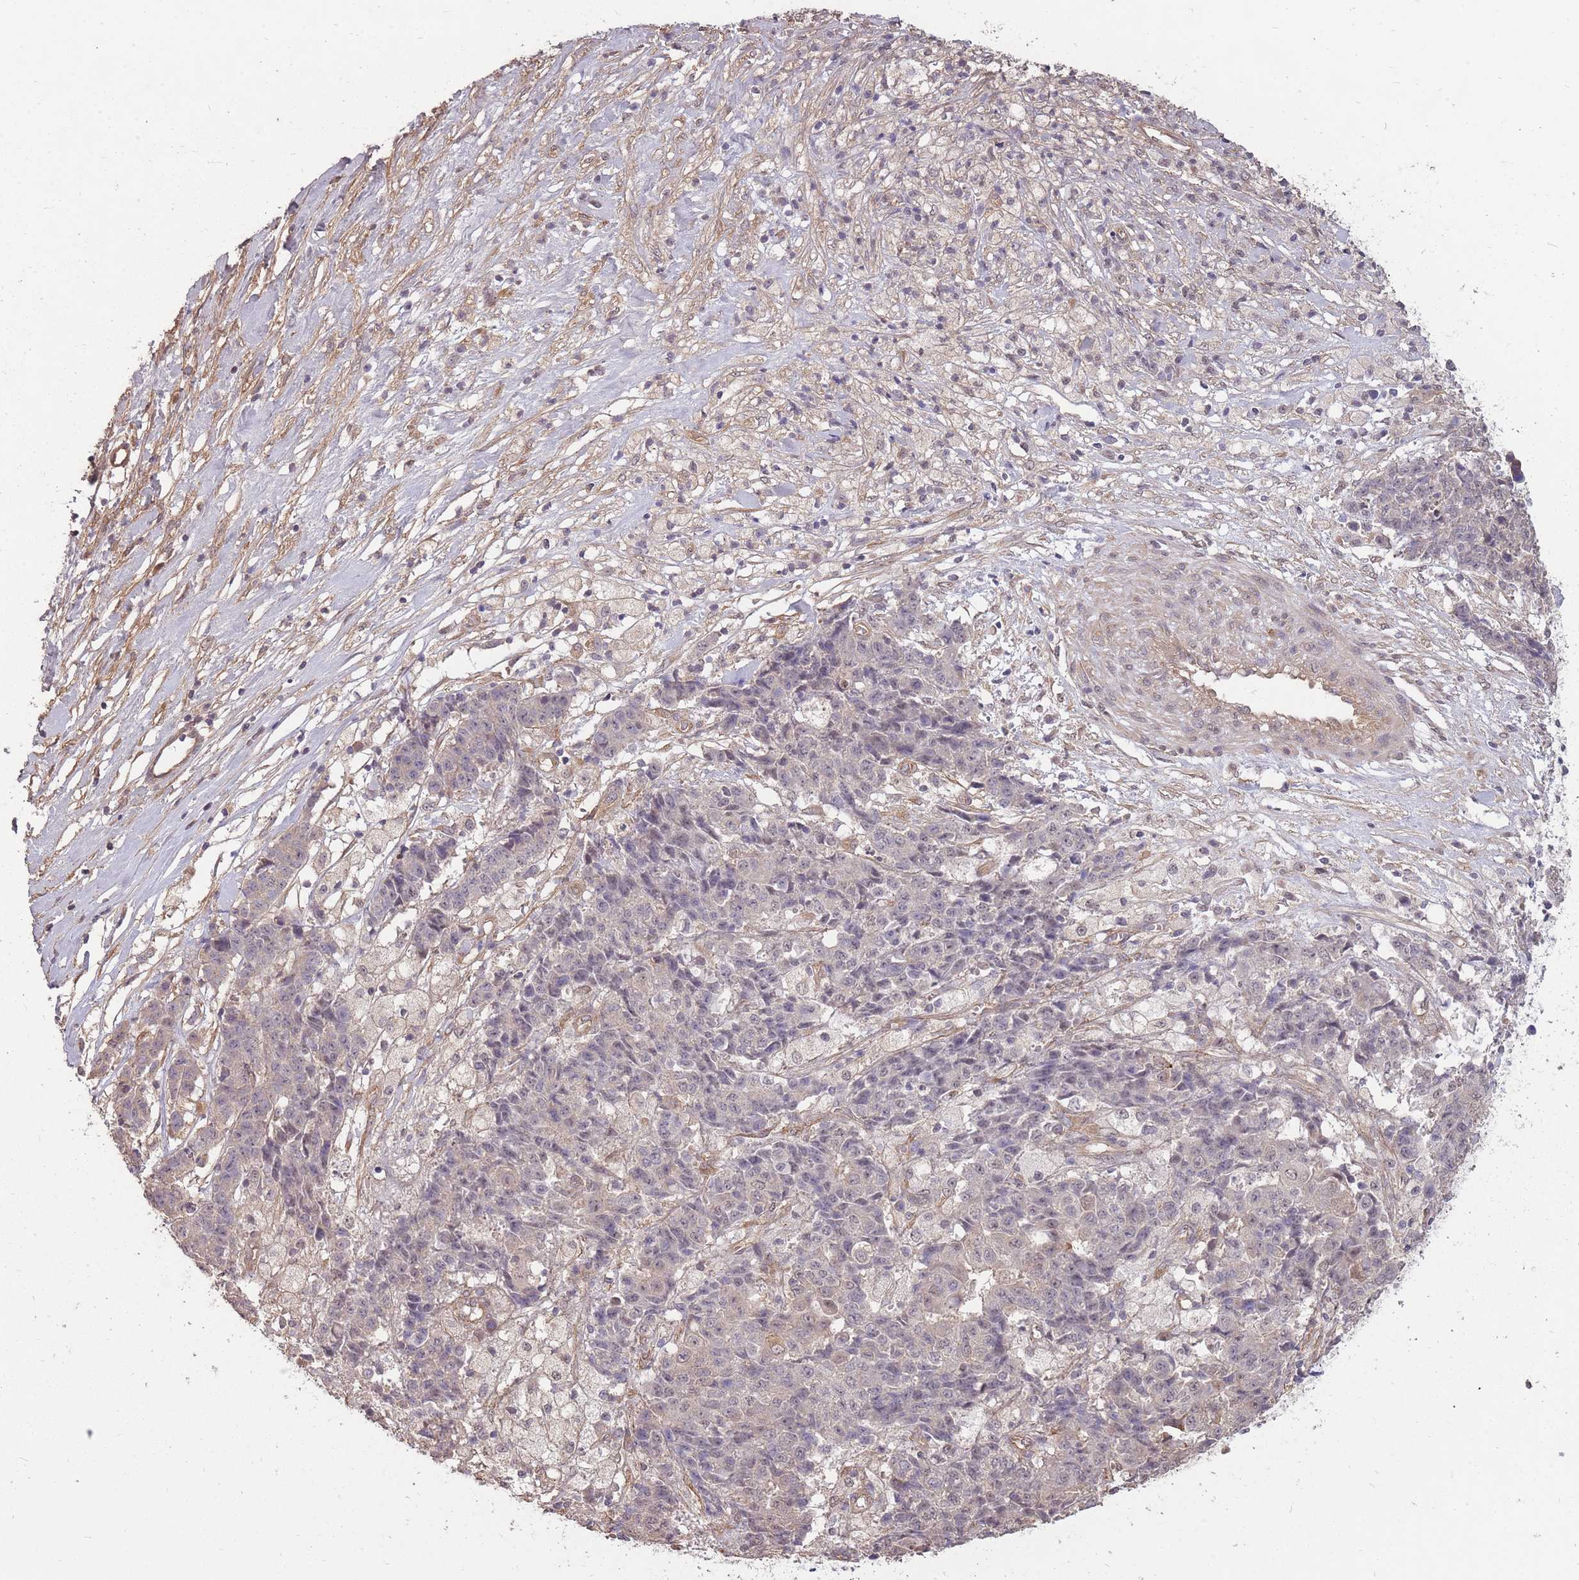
{"staining": {"intensity": "negative", "quantity": "none", "location": "none"}, "tissue": "ovarian cancer", "cell_type": "Tumor cells", "image_type": "cancer", "snomed": [{"axis": "morphology", "description": "Carcinoma, endometroid"}, {"axis": "topography", "description": "Ovary"}], "caption": "Tumor cells are negative for brown protein staining in endometroid carcinoma (ovarian).", "gene": "DYNC1LI2", "patient": {"sex": "female", "age": 42}}